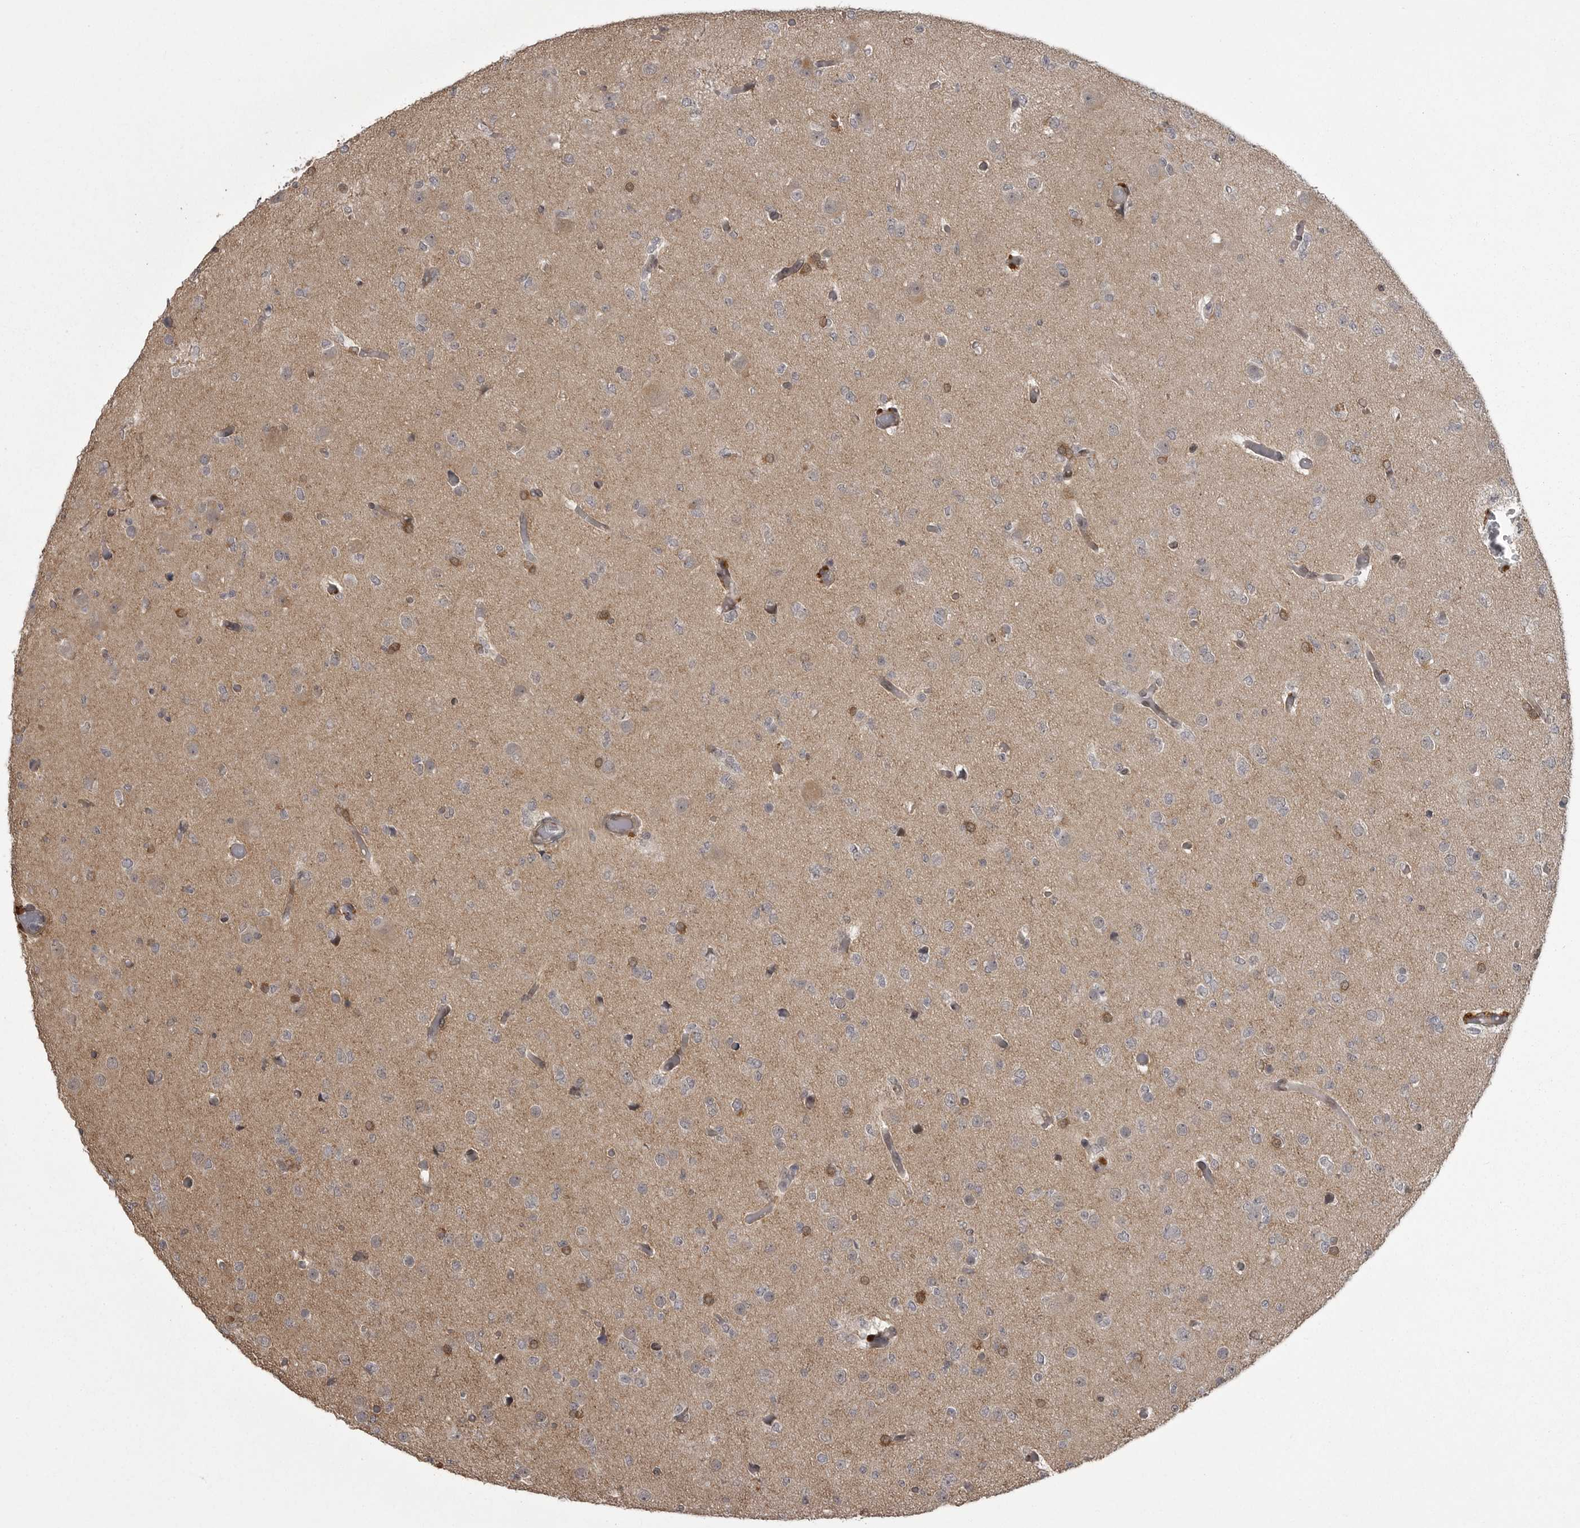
{"staining": {"intensity": "negative", "quantity": "none", "location": "none"}, "tissue": "glioma", "cell_type": "Tumor cells", "image_type": "cancer", "snomed": [{"axis": "morphology", "description": "Glioma, malignant, Low grade"}, {"axis": "topography", "description": "Brain"}], "caption": "Tumor cells show no significant staining in glioma.", "gene": "SNX16", "patient": {"sex": "female", "age": 22}}